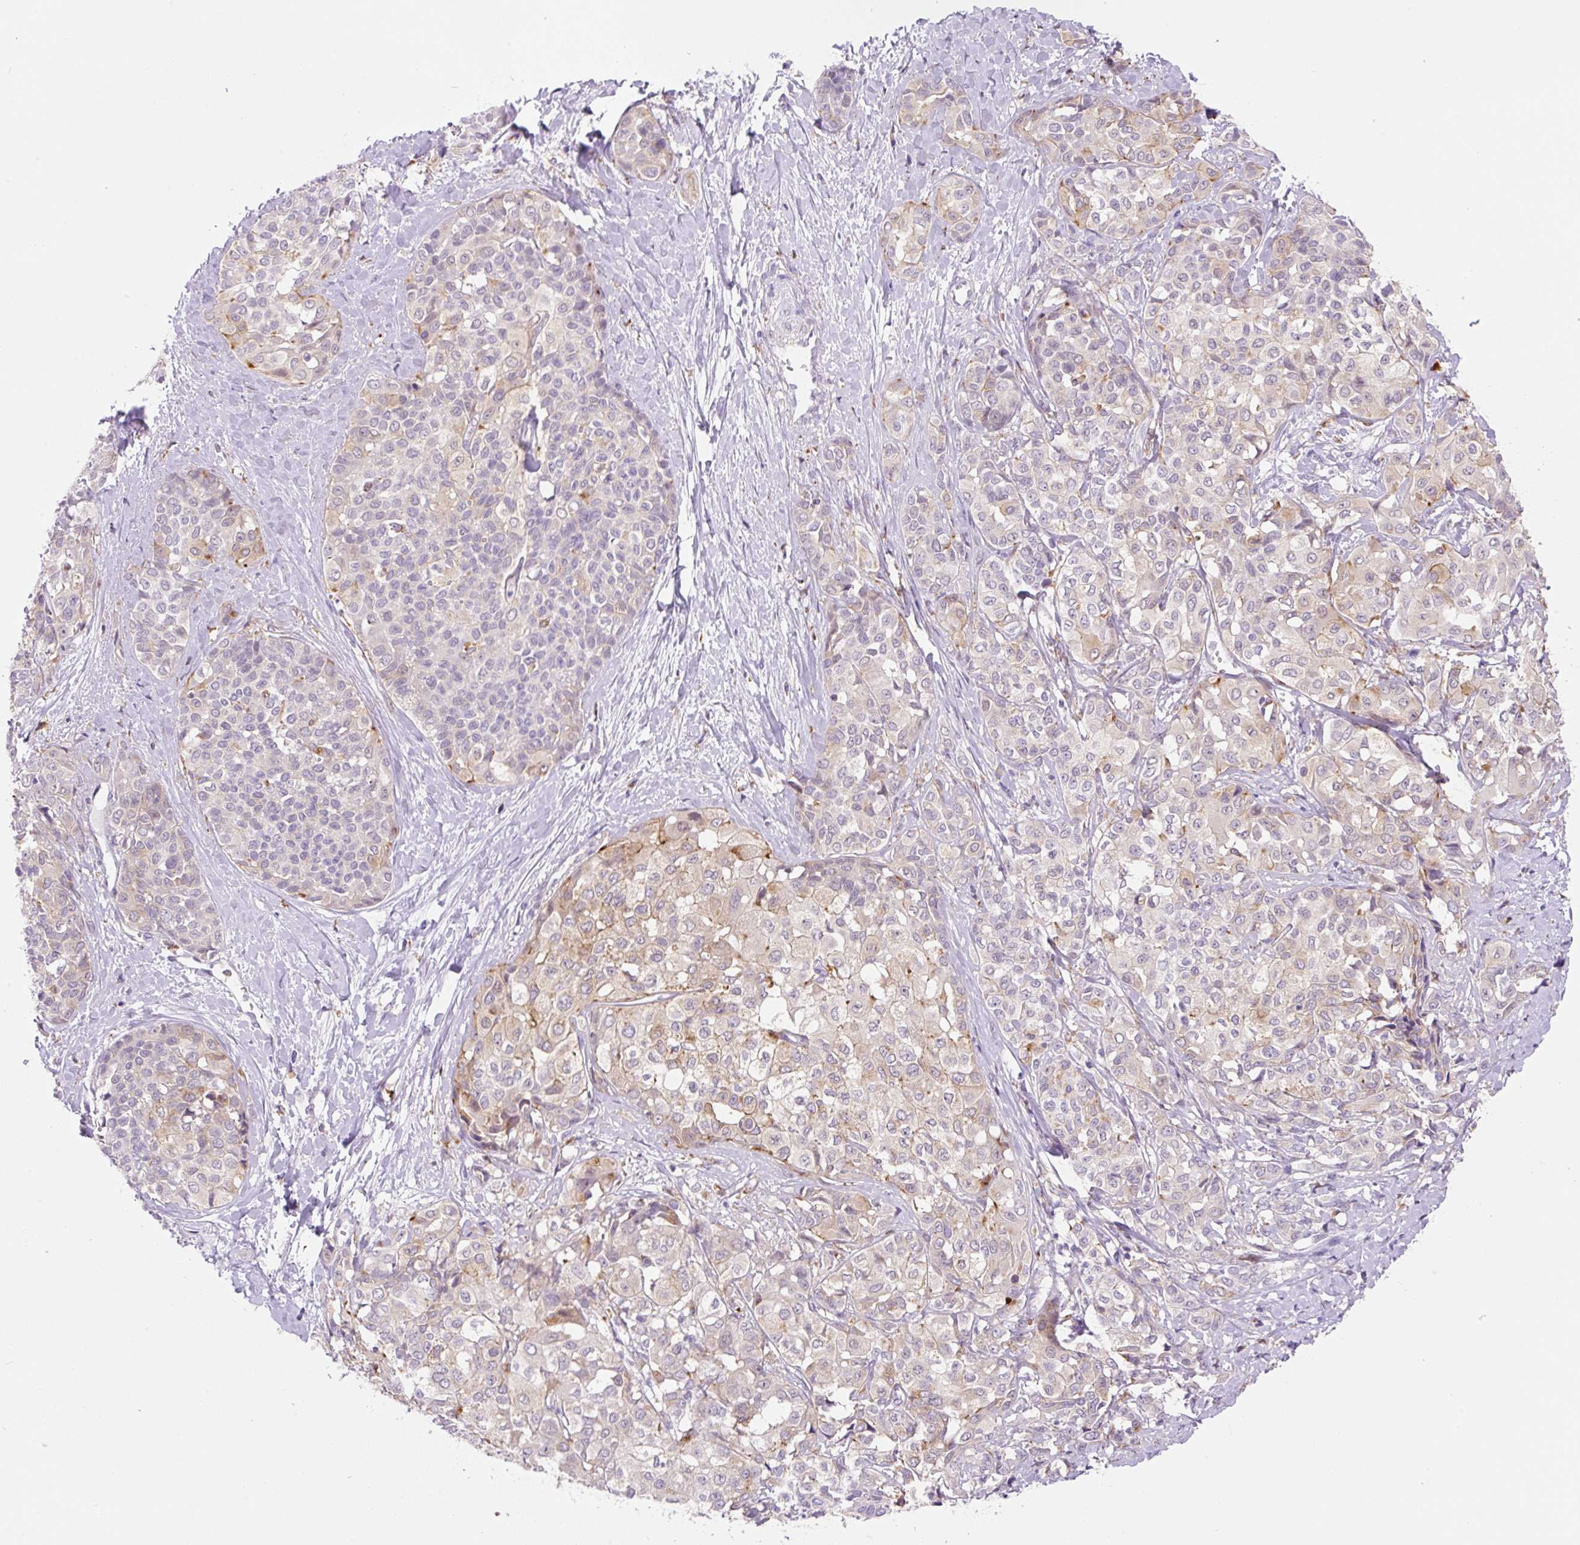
{"staining": {"intensity": "weak", "quantity": "25%-75%", "location": "cytoplasmic/membranous"}, "tissue": "liver cancer", "cell_type": "Tumor cells", "image_type": "cancer", "snomed": [{"axis": "morphology", "description": "Cholangiocarcinoma"}, {"axis": "topography", "description": "Liver"}], "caption": "Liver cancer (cholangiocarcinoma) was stained to show a protein in brown. There is low levels of weak cytoplasmic/membranous staining in about 25%-75% of tumor cells. (DAB (3,3'-diaminobenzidine) IHC, brown staining for protein, blue staining for nuclei).", "gene": "CEBPZOS", "patient": {"sex": "female", "age": 77}}